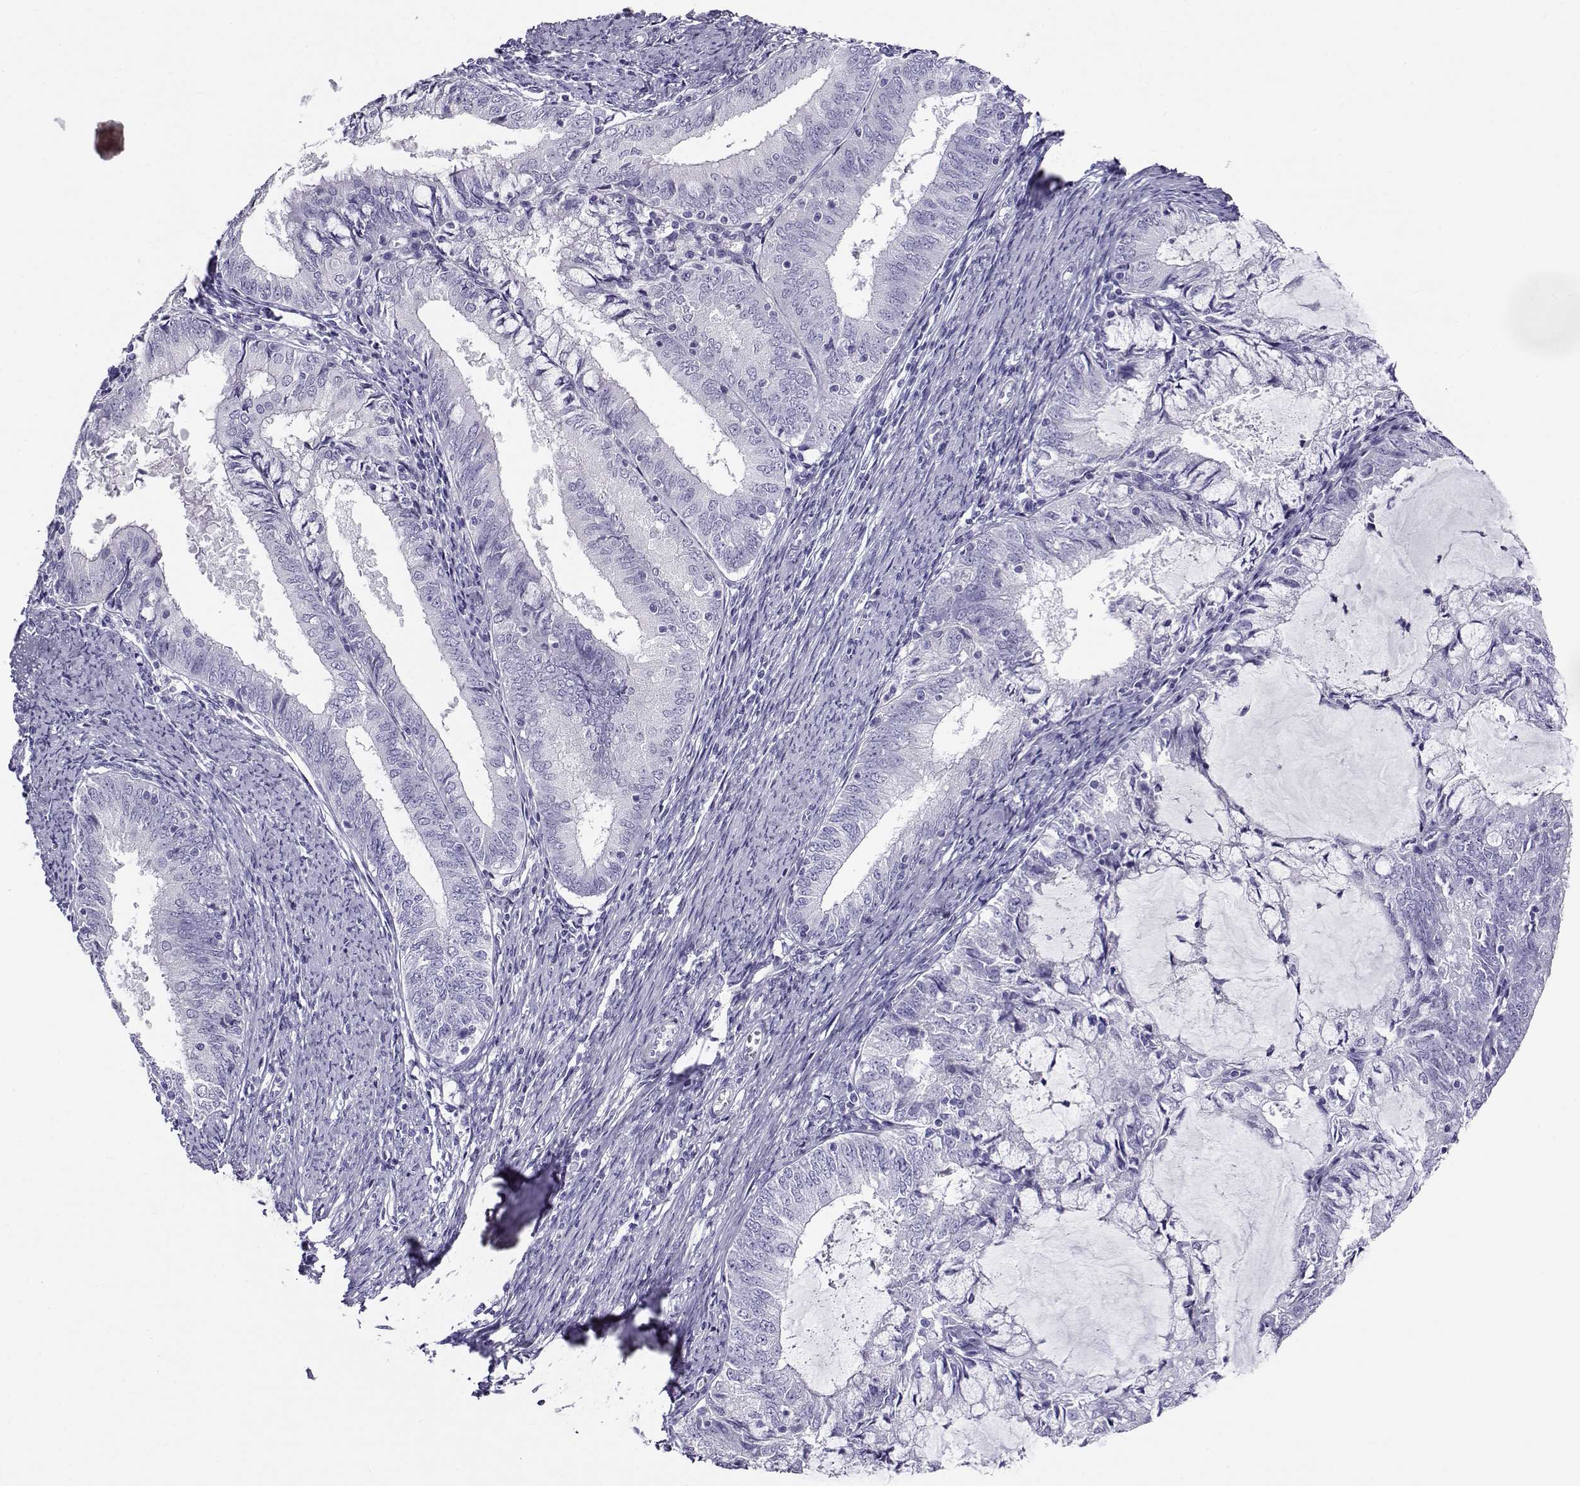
{"staining": {"intensity": "negative", "quantity": "none", "location": "none"}, "tissue": "endometrial cancer", "cell_type": "Tumor cells", "image_type": "cancer", "snomed": [{"axis": "morphology", "description": "Adenocarcinoma, NOS"}, {"axis": "topography", "description": "Endometrium"}], "caption": "This is an immunohistochemistry (IHC) histopathology image of endometrial cancer (adenocarcinoma). There is no expression in tumor cells.", "gene": "RHOXF2", "patient": {"sex": "female", "age": 57}}